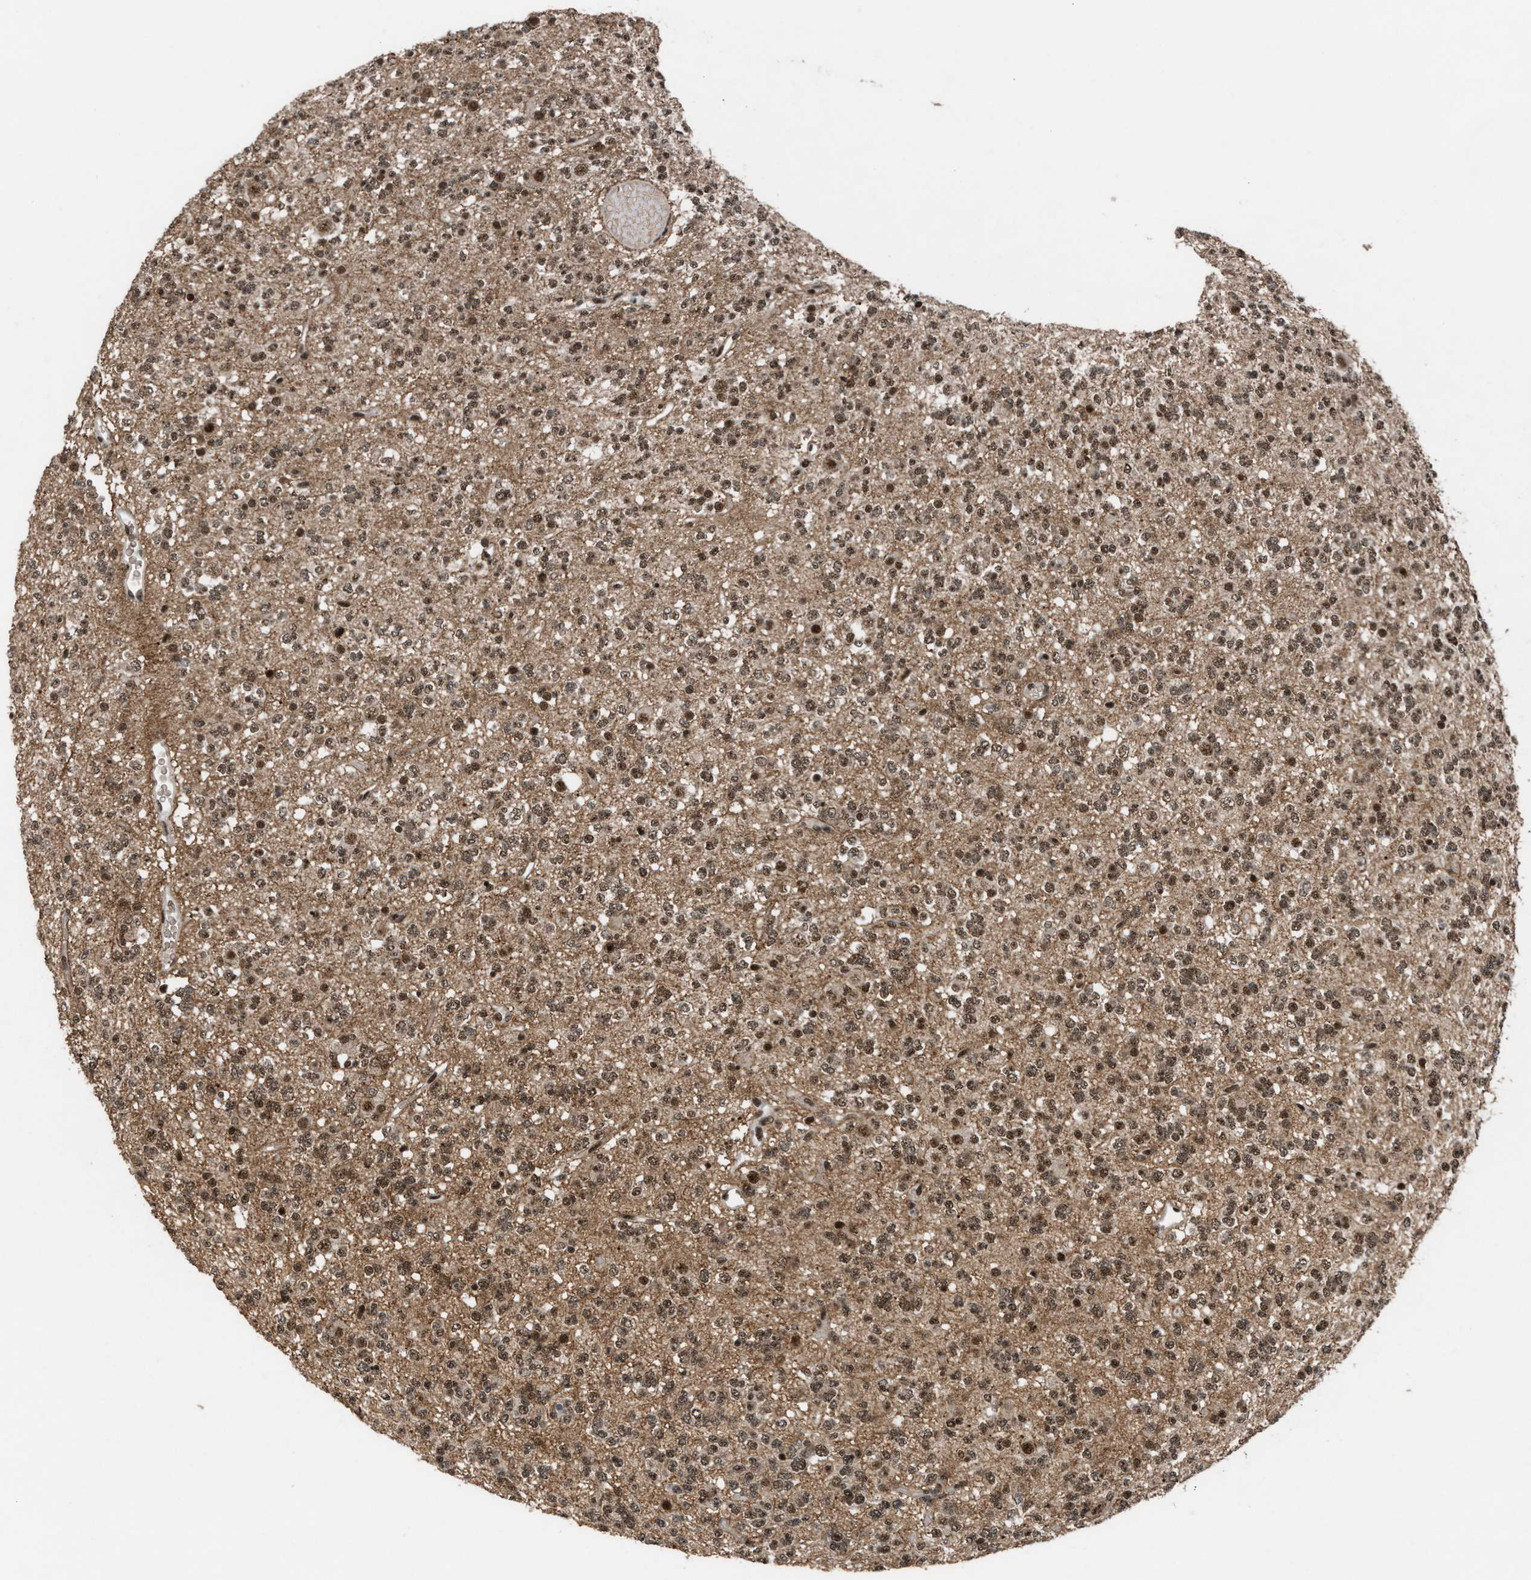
{"staining": {"intensity": "moderate", "quantity": ">75%", "location": "nuclear"}, "tissue": "glioma", "cell_type": "Tumor cells", "image_type": "cancer", "snomed": [{"axis": "morphology", "description": "Glioma, malignant, Low grade"}, {"axis": "topography", "description": "Brain"}], "caption": "IHC staining of glioma, which displays medium levels of moderate nuclear staining in approximately >75% of tumor cells indicating moderate nuclear protein expression. The staining was performed using DAB (brown) for protein detection and nuclei were counterstained in hematoxylin (blue).", "gene": "PRPF4", "patient": {"sex": "male", "age": 38}}